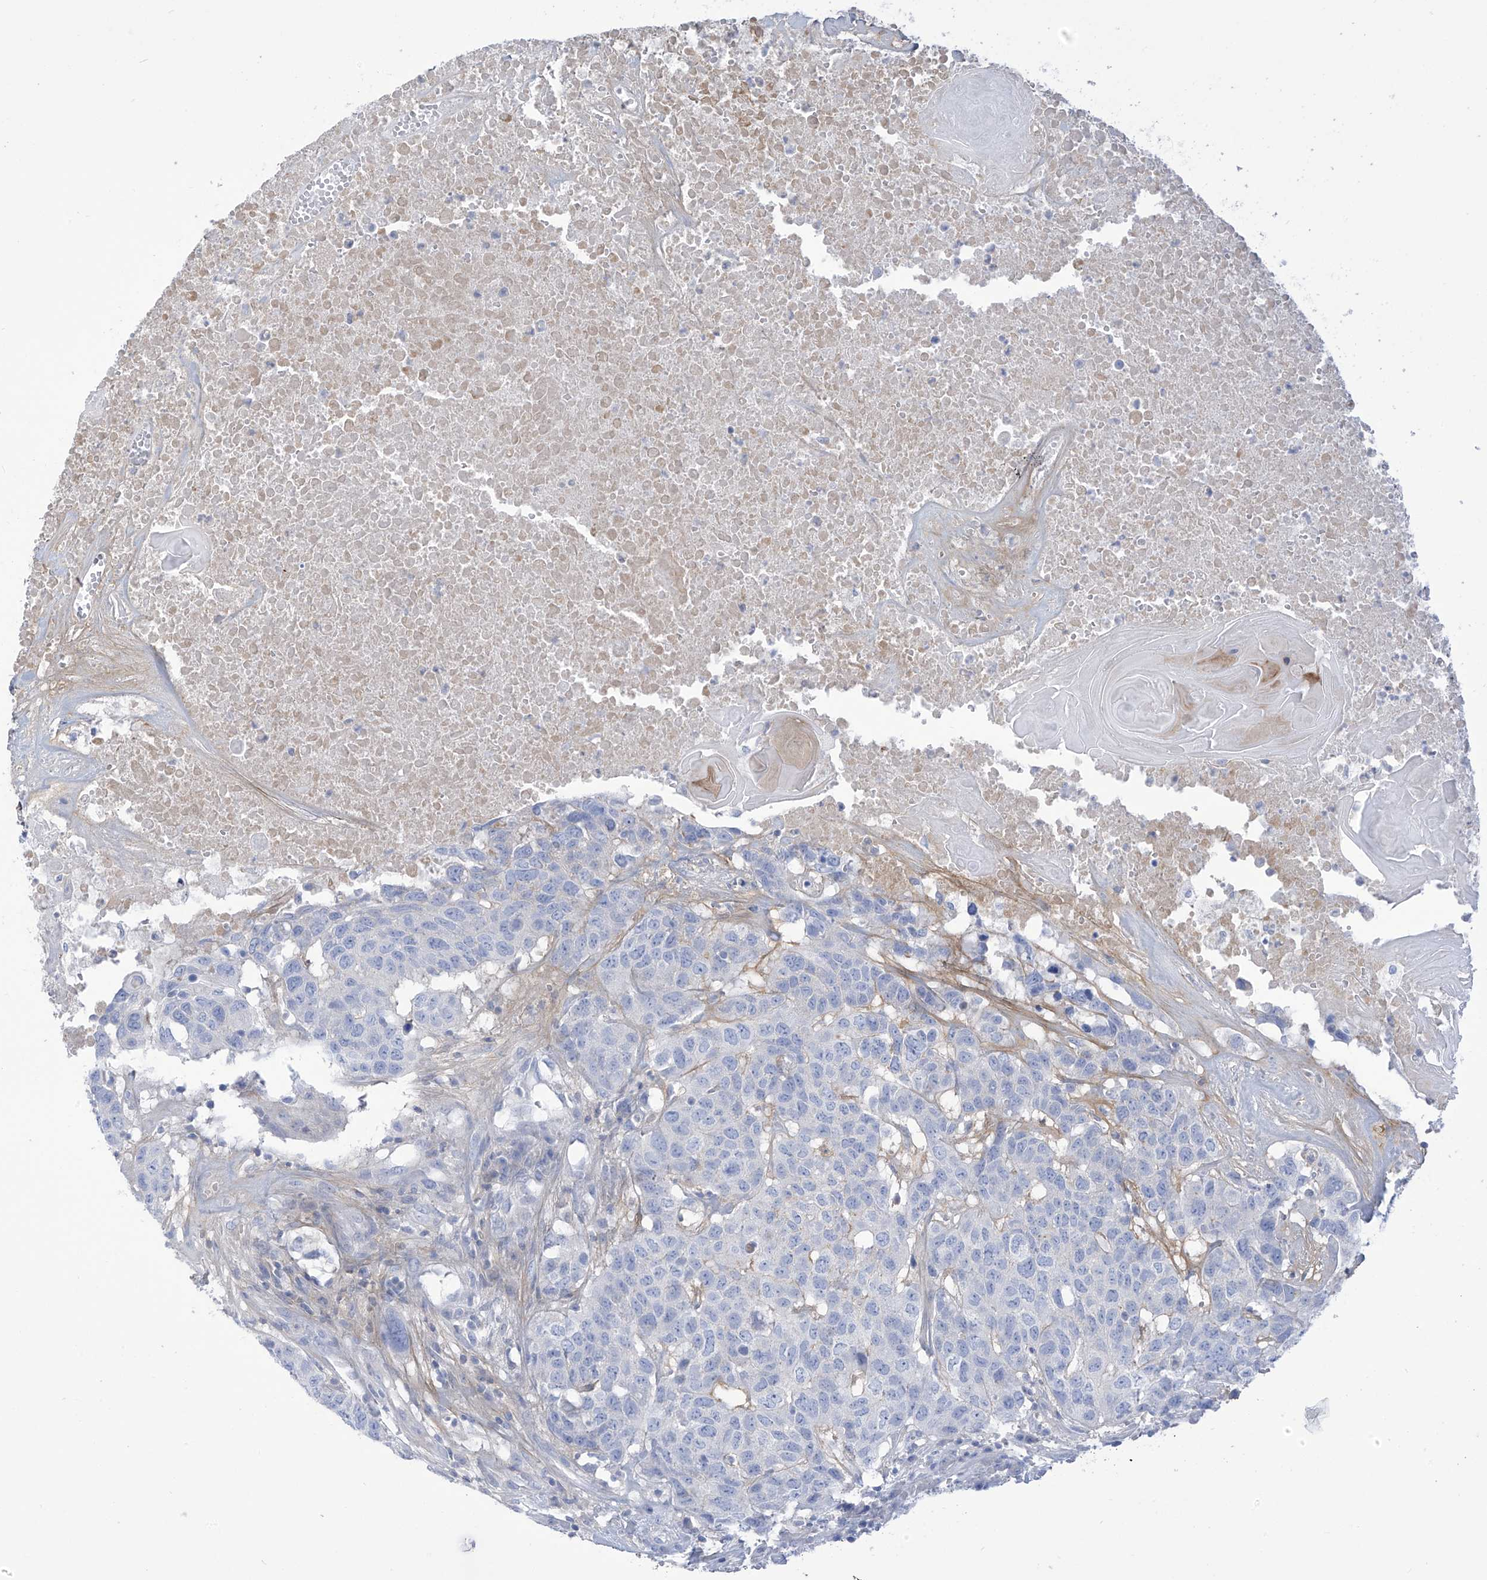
{"staining": {"intensity": "negative", "quantity": "none", "location": "none"}, "tissue": "head and neck cancer", "cell_type": "Tumor cells", "image_type": "cancer", "snomed": [{"axis": "morphology", "description": "Squamous cell carcinoma, NOS"}, {"axis": "topography", "description": "Head-Neck"}], "caption": "A high-resolution photomicrograph shows immunohistochemistry (IHC) staining of head and neck squamous cell carcinoma, which exhibits no significant staining in tumor cells.", "gene": "FABP2", "patient": {"sex": "male", "age": 66}}